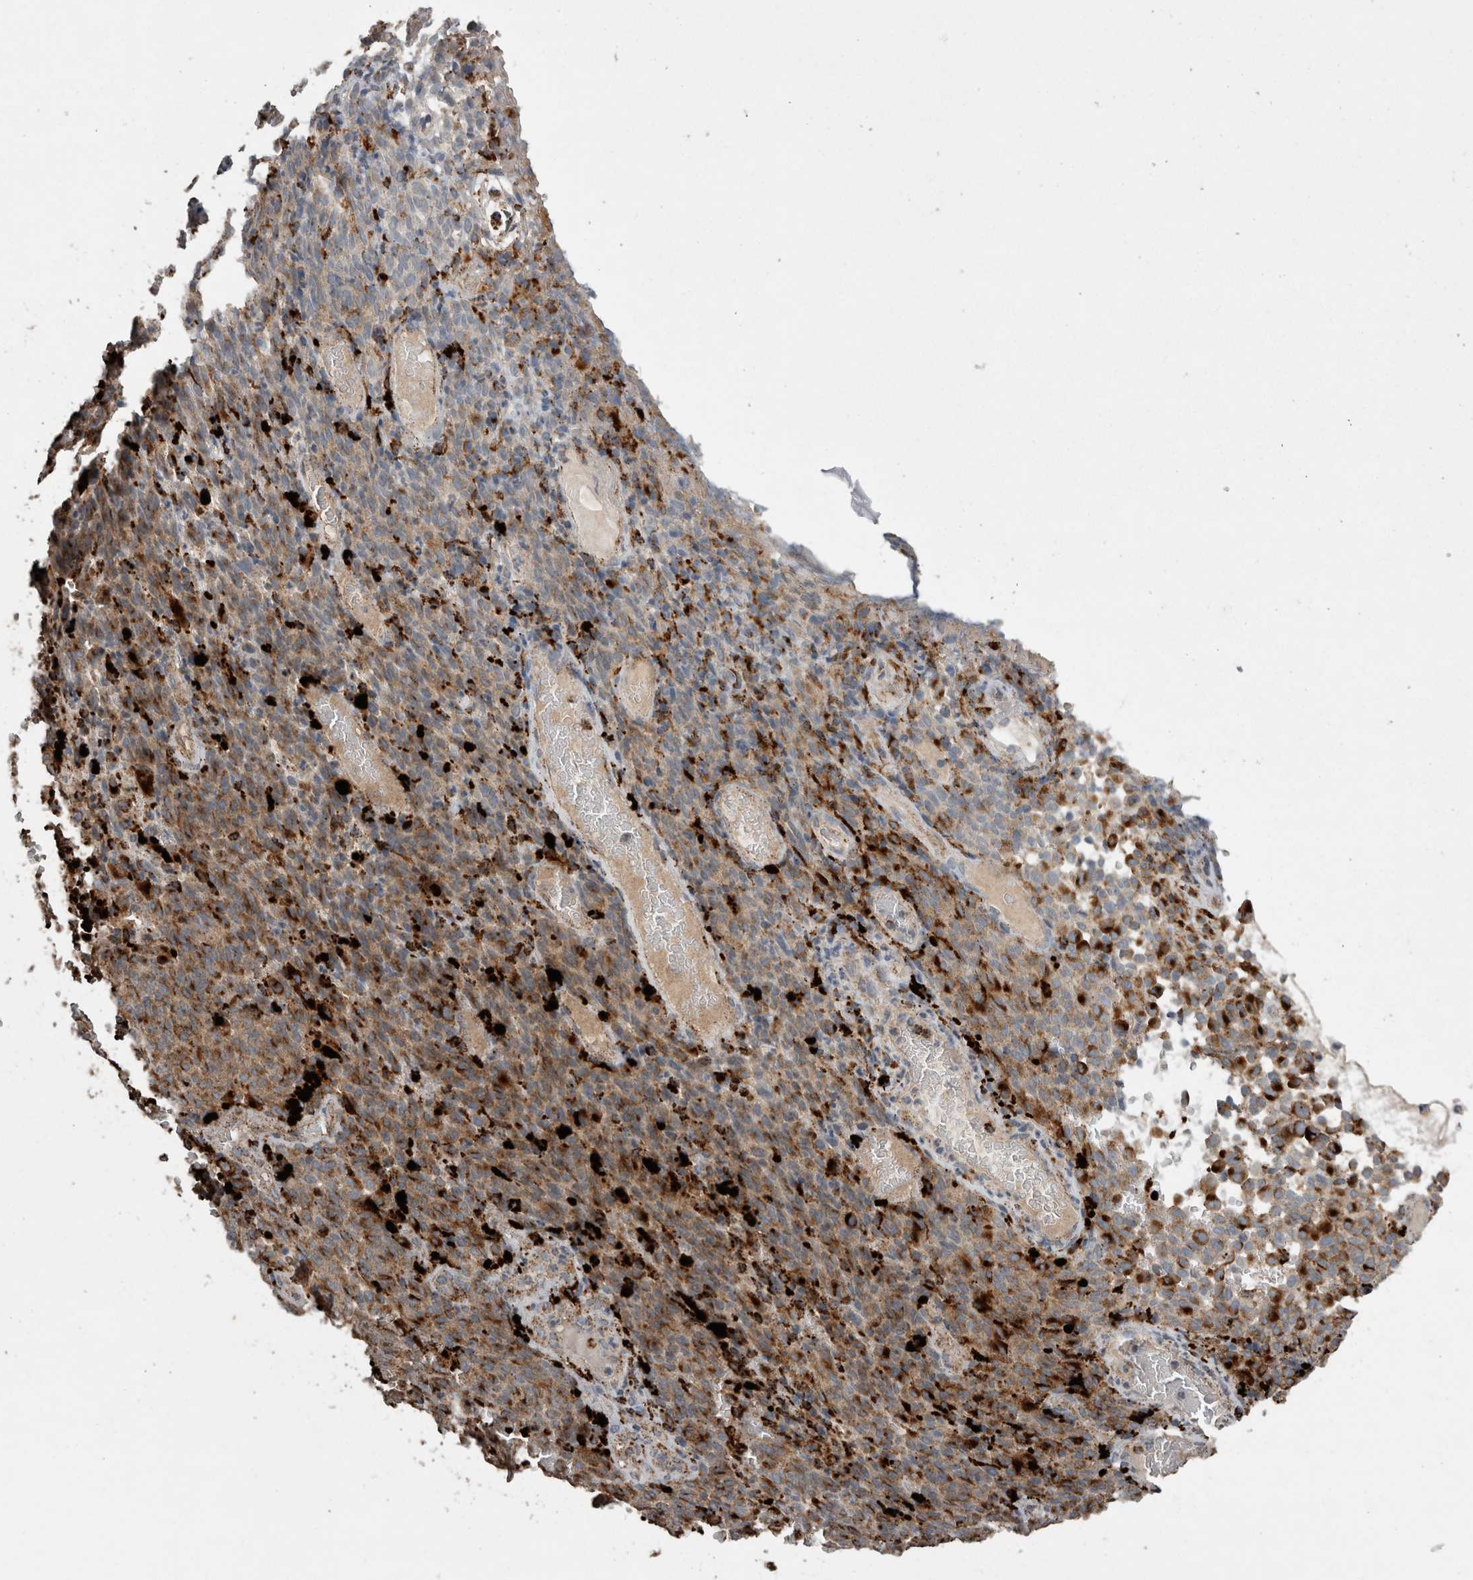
{"staining": {"intensity": "moderate", "quantity": ">75%", "location": "cytoplasmic/membranous"}, "tissue": "melanoma", "cell_type": "Tumor cells", "image_type": "cancer", "snomed": [{"axis": "morphology", "description": "Malignant melanoma, NOS"}, {"axis": "topography", "description": "Skin"}], "caption": "Human melanoma stained with a brown dye displays moderate cytoplasmic/membranous positive staining in approximately >75% of tumor cells.", "gene": "CTSZ", "patient": {"sex": "female", "age": 82}}